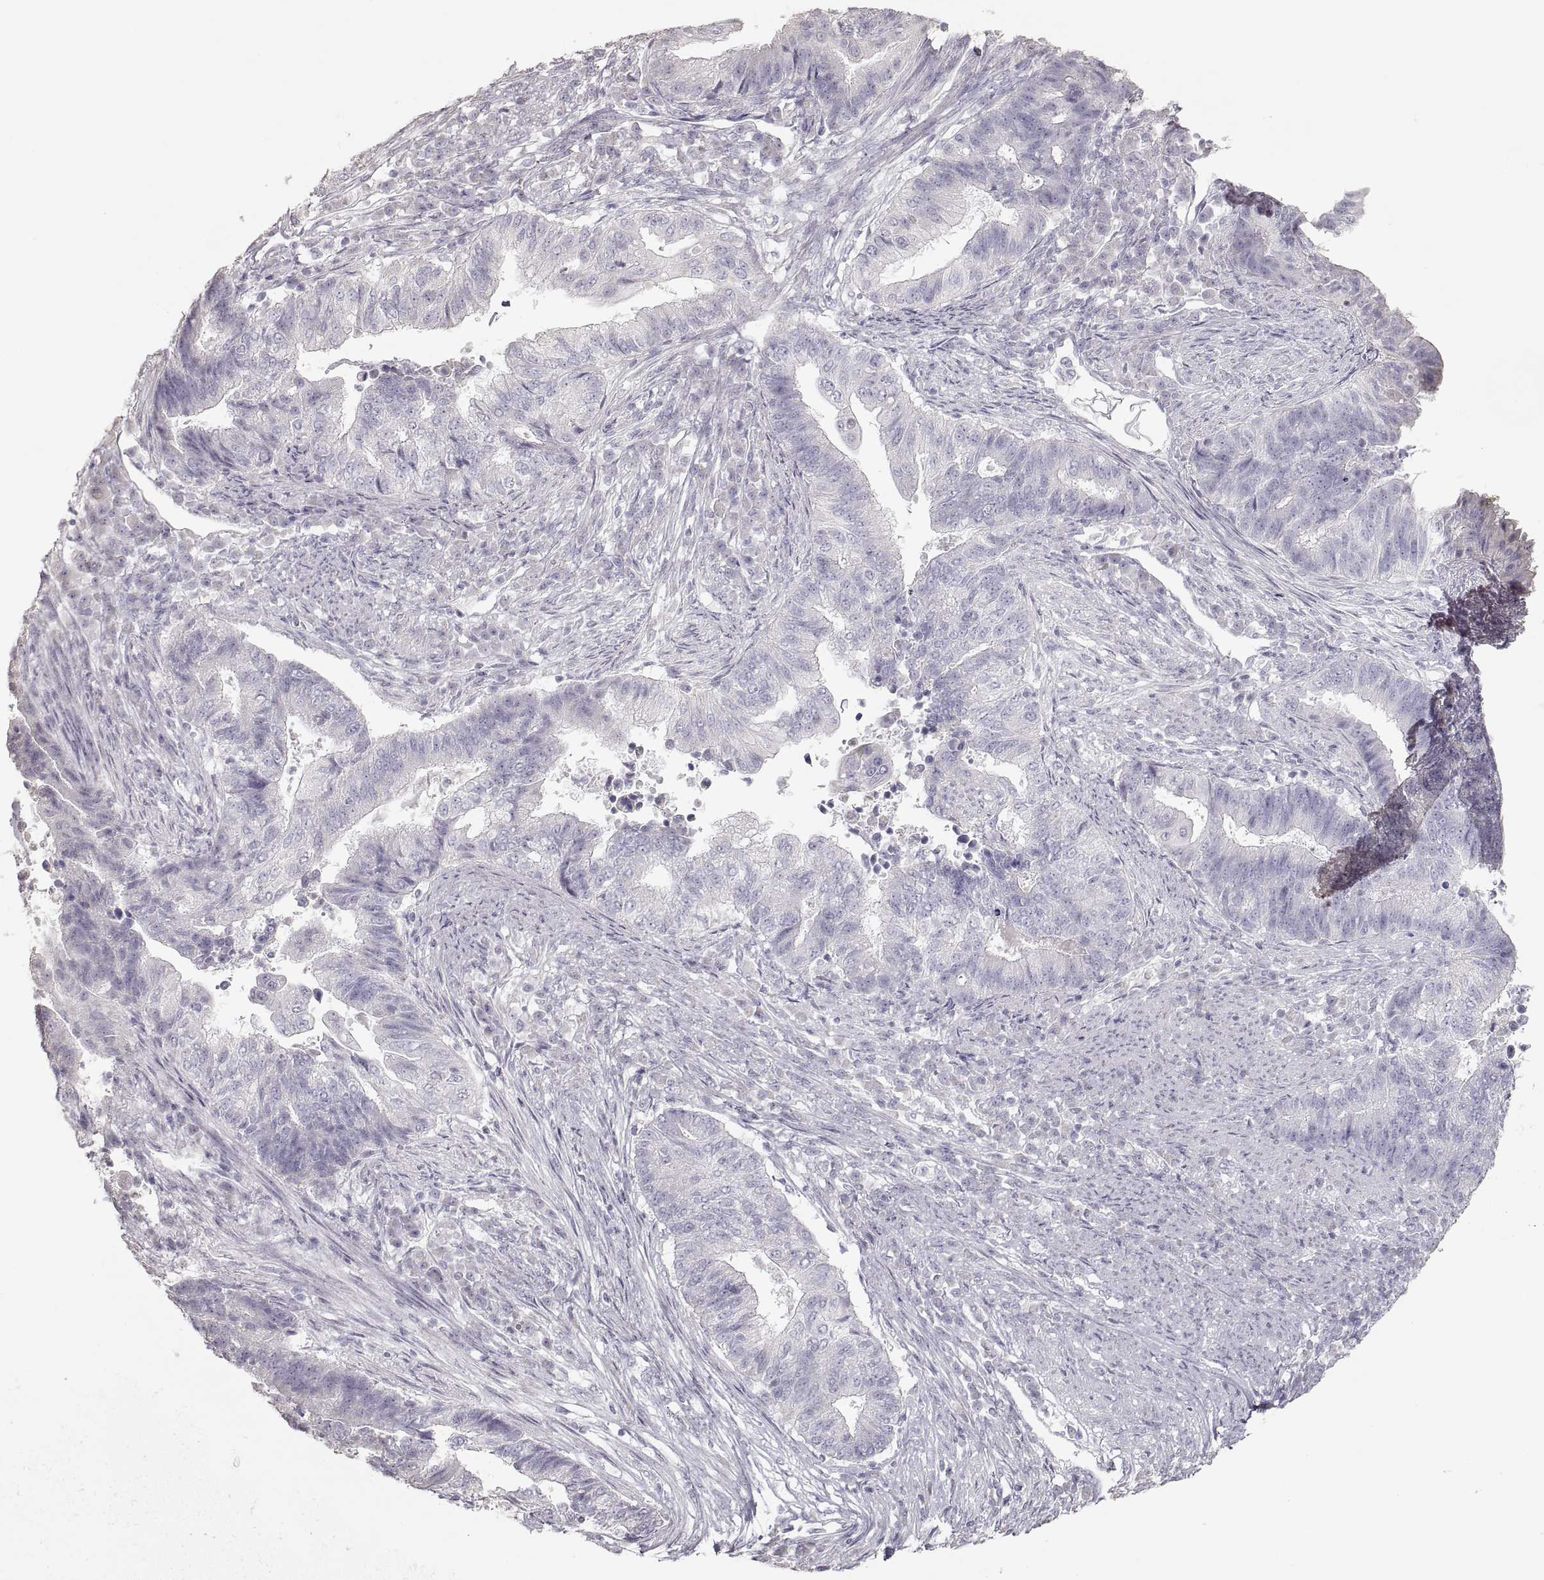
{"staining": {"intensity": "negative", "quantity": "none", "location": "none"}, "tissue": "endometrial cancer", "cell_type": "Tumor cells", "image_type": "cancer", "snomed": [{"axis": "morphology", "description": "Adenocarcinoma, NOS"}, {"axis": "topography", "description": "Uterus"}, {"axis": "topography", "description": "Endometrium"}], "caption": "Immunohistochemistry (IHC) of human endometrial cancer exhibits no expression in tumor cells.", "gene": "ZP3", "patient": {"sex": "female", "age": 54}}